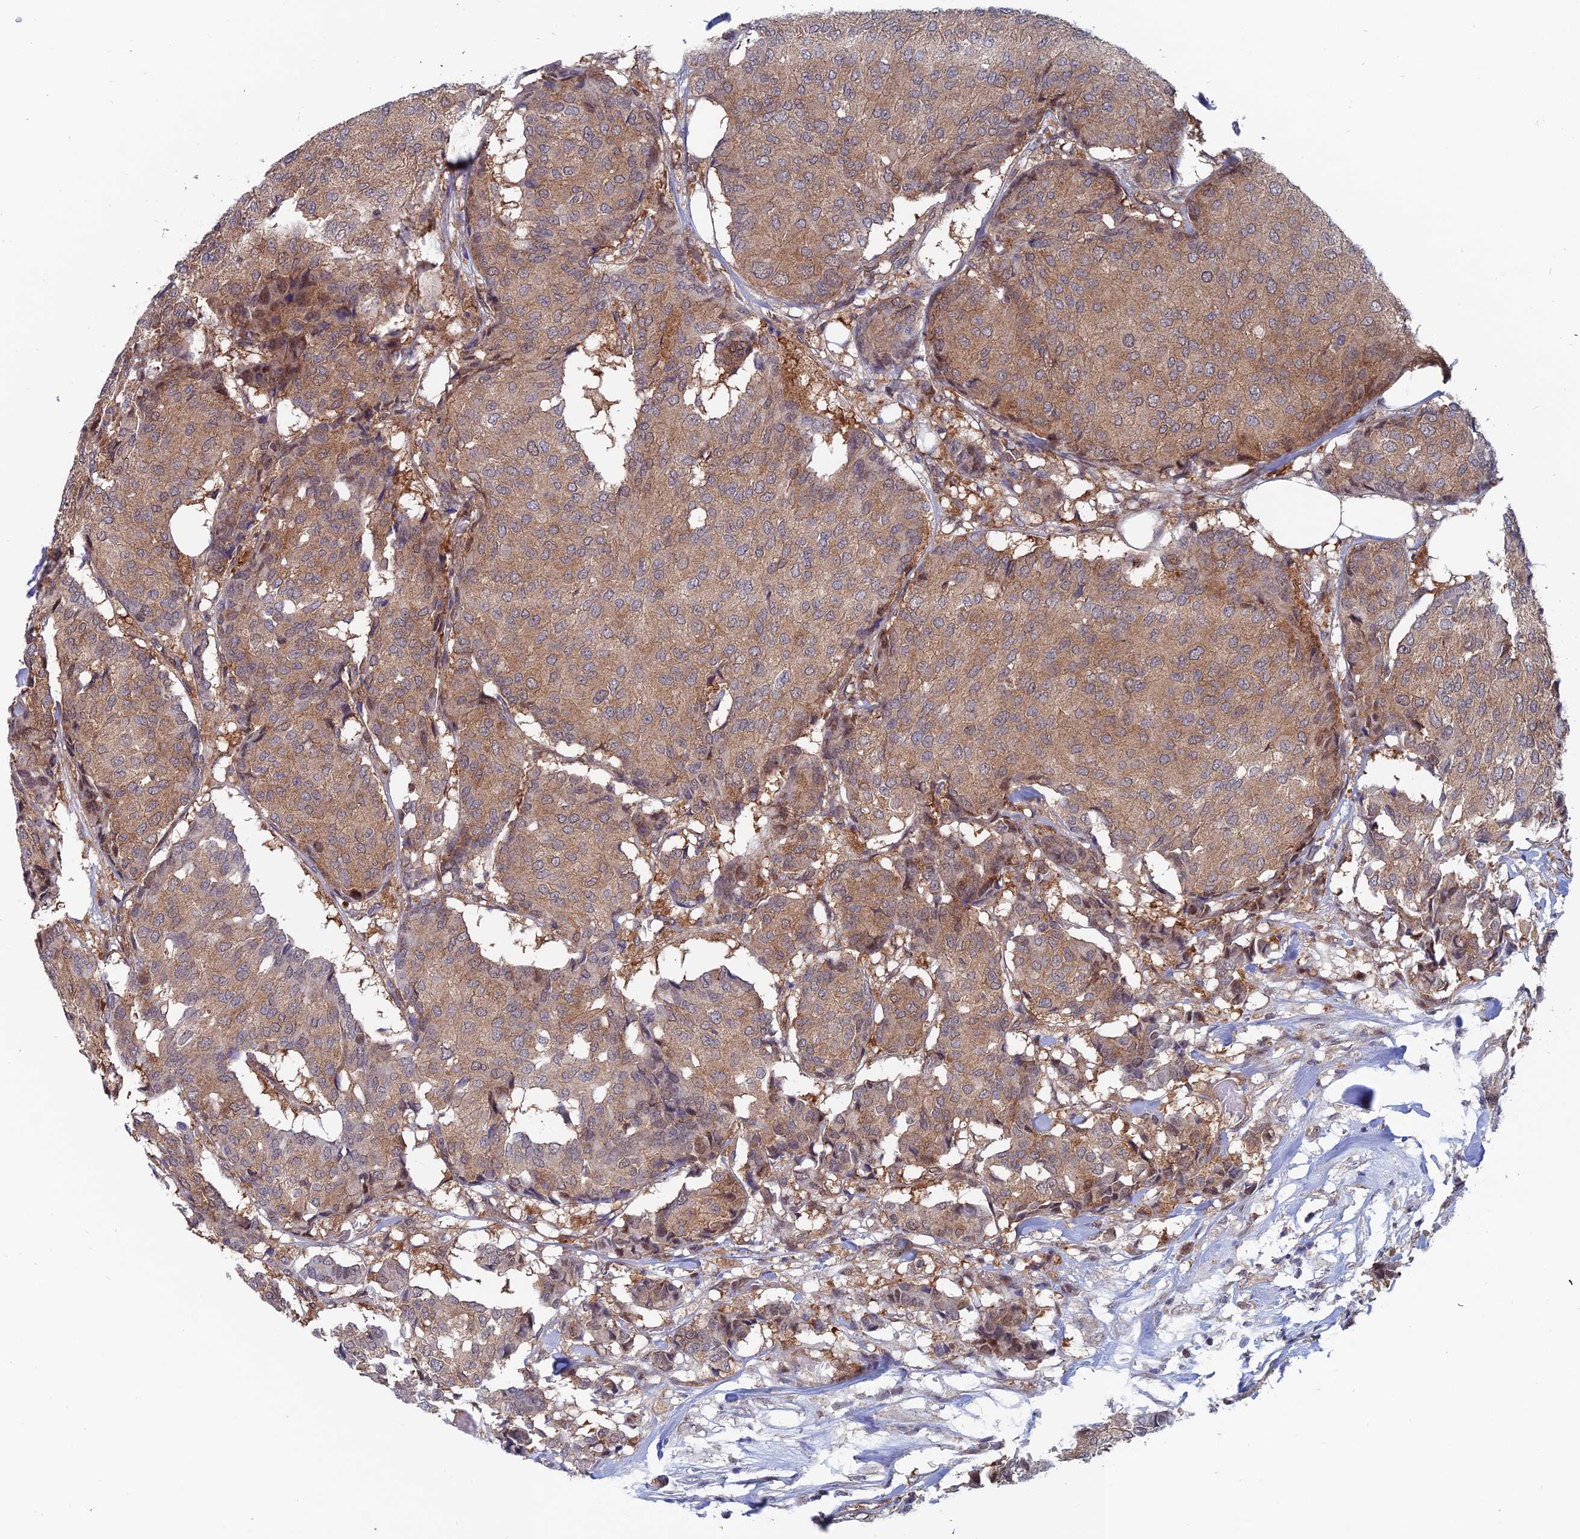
{"staining": {"intensity": "moderate", "quantity": ">75%", "location": "cytoplasmic/membranous"}, "tissue": "breast cancer", "cell_type": "Tumor cells", "image_type": "cancer", "snomed": [{"axis": "morphology", "description": "Duct carcinoma"}, {"axis": "topography", "description": "Breast"}], "caption": "High-magnification brightfield microscopy of invasive ductal carcinoma (breast) stained with DAB (brown) and counterstained with hematoxylin (blue). tumor cells exhibit moderate cytoplasmic/membranous positivity is appreciated in about>75% of cells.", "gene": "IGBP1", "patient": {"sex": "female", "age": 75}}